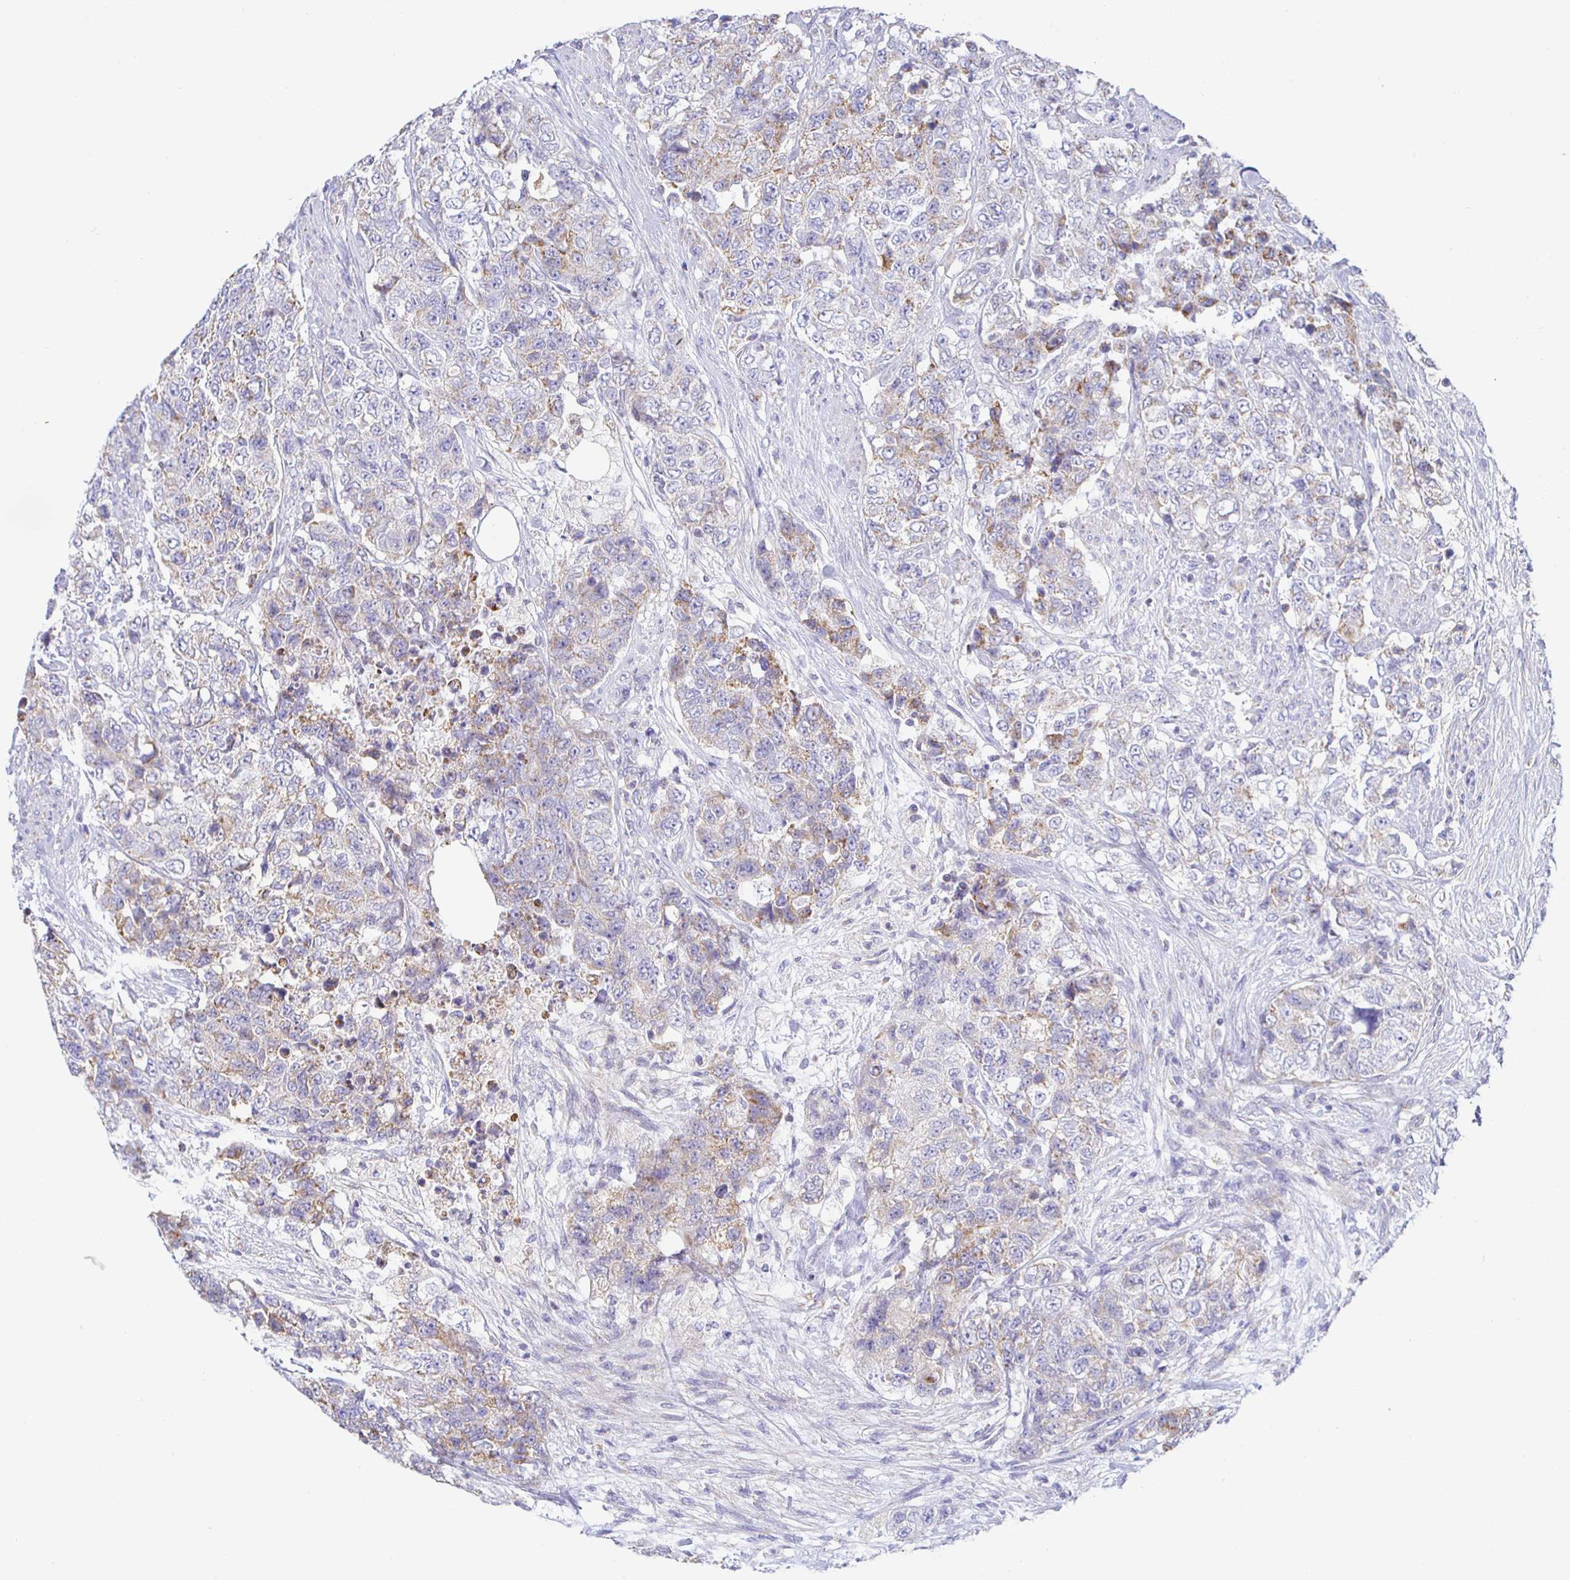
{"staining": {"intensity": "weak", "quantity": "25%-75%", "location": "cytoplasmic/membranous"}, "tissue": "urothelial cancer", "cell_type": "Tumor cells", "image_type": "cancer", "snomed": [{"axis": "morphology", "description": "Urothelial carcinoma, High grade"}, {"axis": "topography", "description": "Urinary bladder"}], "caption": "Protein expression analysis of urothelial carcinoma (high-grade) displays weak cytoplasmic/membranous positivity in about 25%-75% of tumor cells. Using DAB (brown) and hematoxylin (blue) stains, captured at high magnification using brightfield microscopy.", "gene": "SYNGR4", "patient": {"sex": "female", "age": 78}}